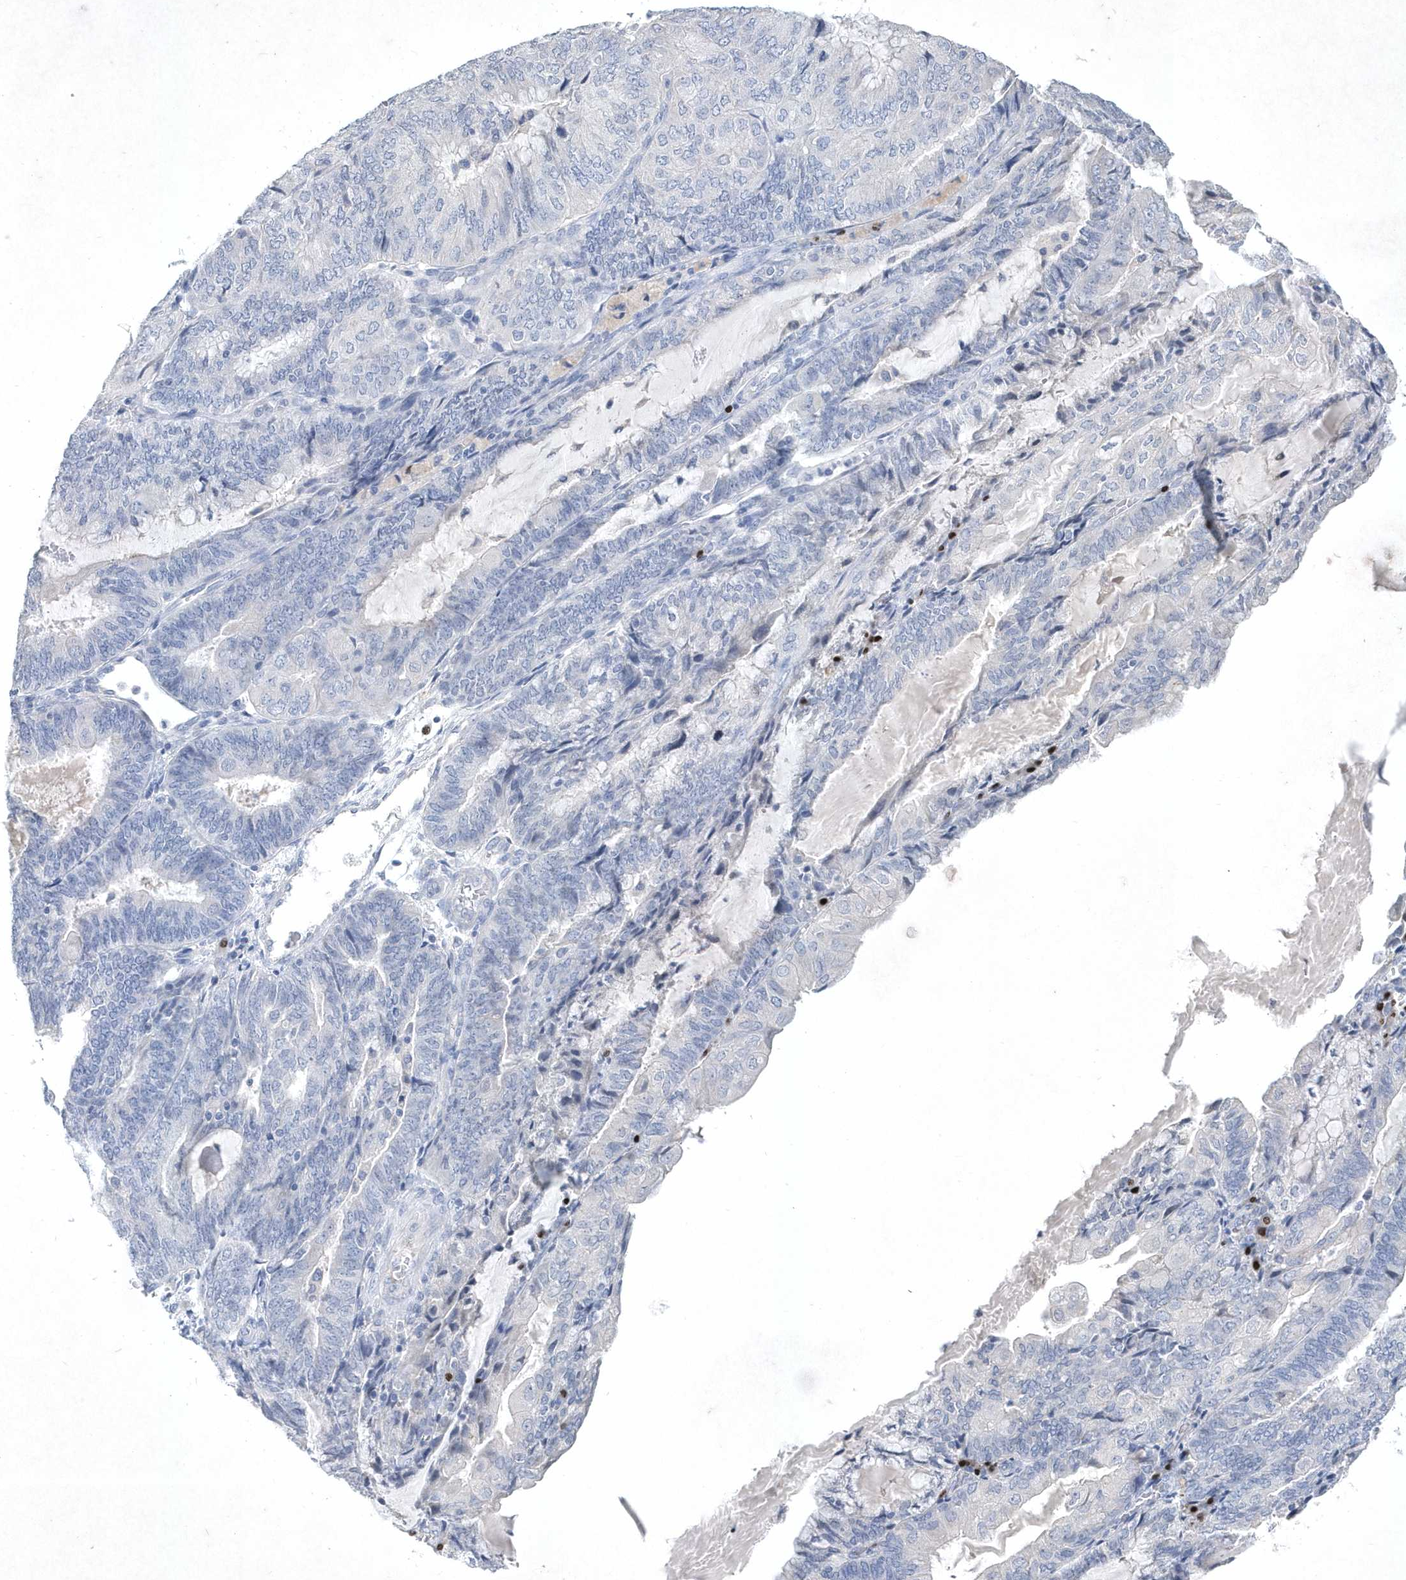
{"staining": {"intensity": "negative", "quantity": "none", "location": "none"}, "tissue": "endometrial cancer", "cell_type": "Tumor cells", "image_type": "cancer", "snomed": [{"axis": "morphology", "description": "Adenocarcinoma, NOS"}, {"axis": "topography", "description": "Endometrium"}], "caption": "DAB (3,3'-diaminobenzidine) immunohistochemical staining of human adenocarcinoma (endometrial) reveals no significant staining in tumor cells. (DAB (3,3'-diaminobenzidine) IHC, high magnification).", "gene": "BHLHA15", "patient": {"sex": "female", "age": 81}}